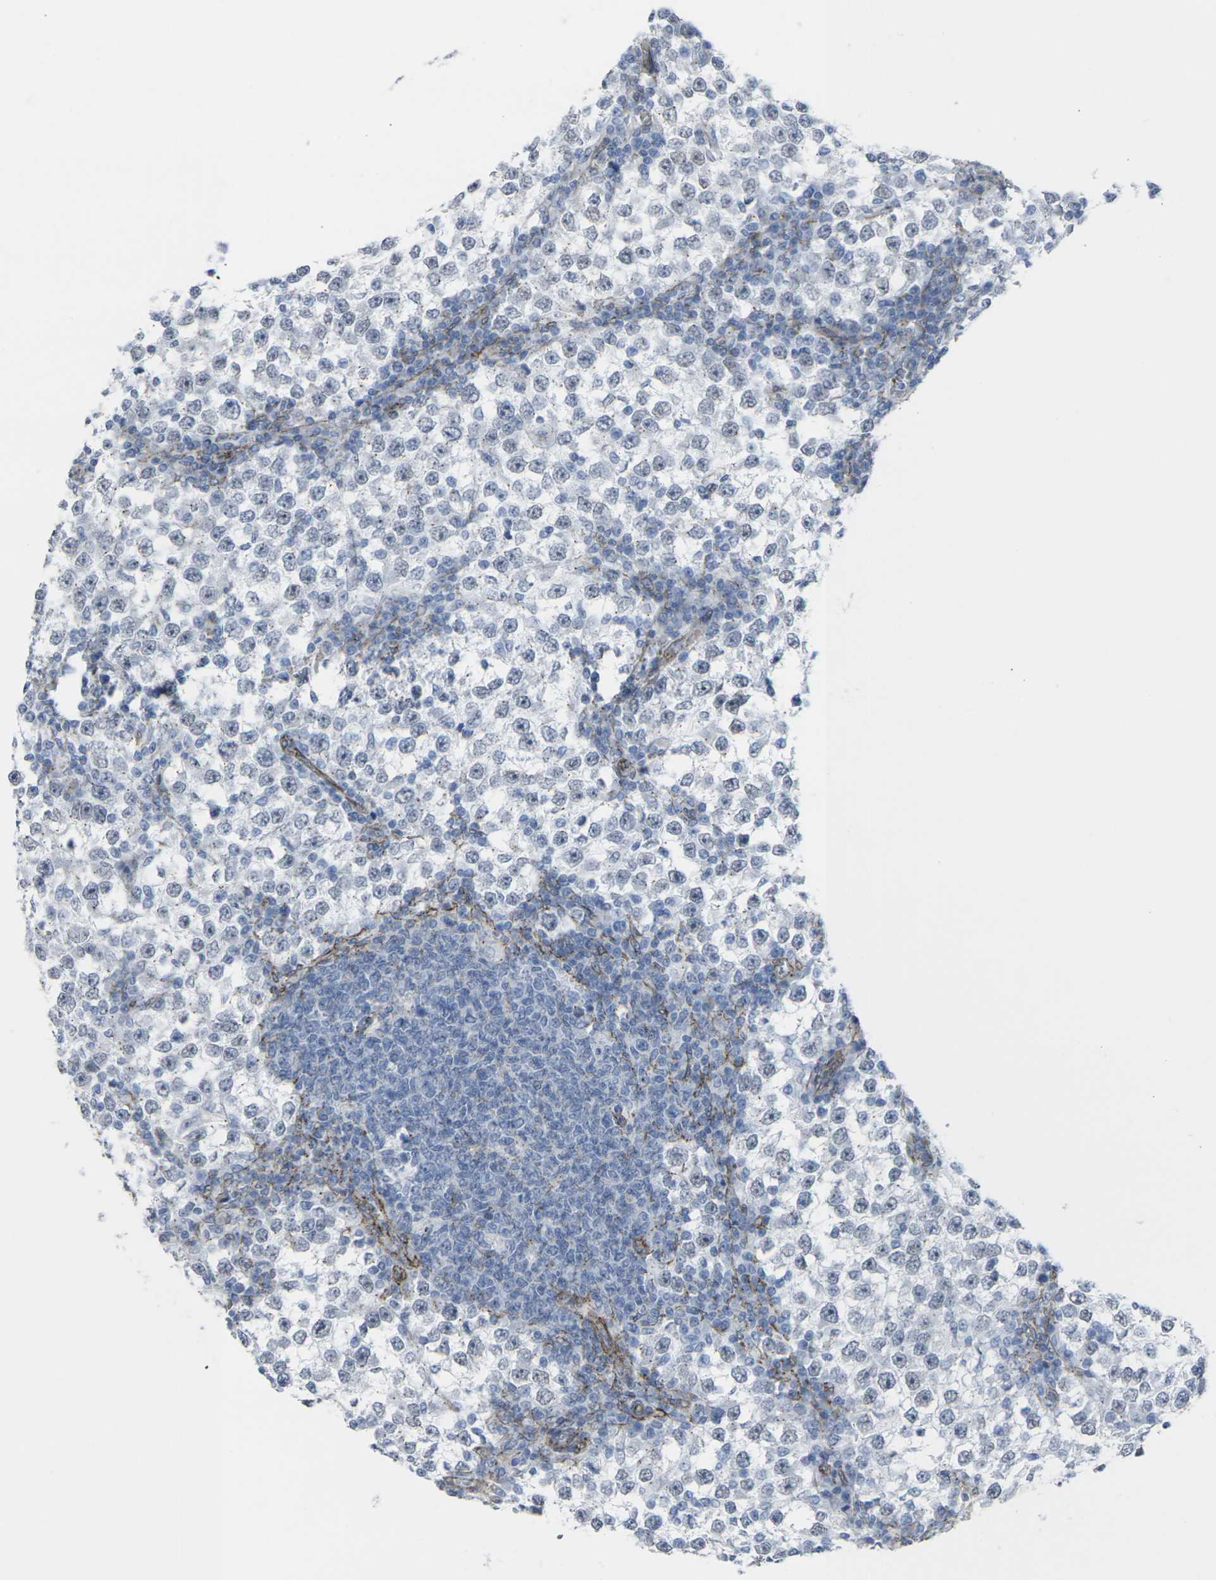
{"staining": {"intensity": "negative", "quantity": "none", "location": "none"}, "tissue": "testis cancer", "cell_type": "Tumor cells", "image_type": "cancer", "snomed": [{"axis": "morphology", "description": "Seminoma, NOS"}, {"axis": "topography", "description": "Testis"}], "caption": "This is an immunohistochemistry micrograph of testis cancer. There is no positivity in tumor cells.", "gene": "CDH11", "patient": {"sex": "male", "age": 65}}